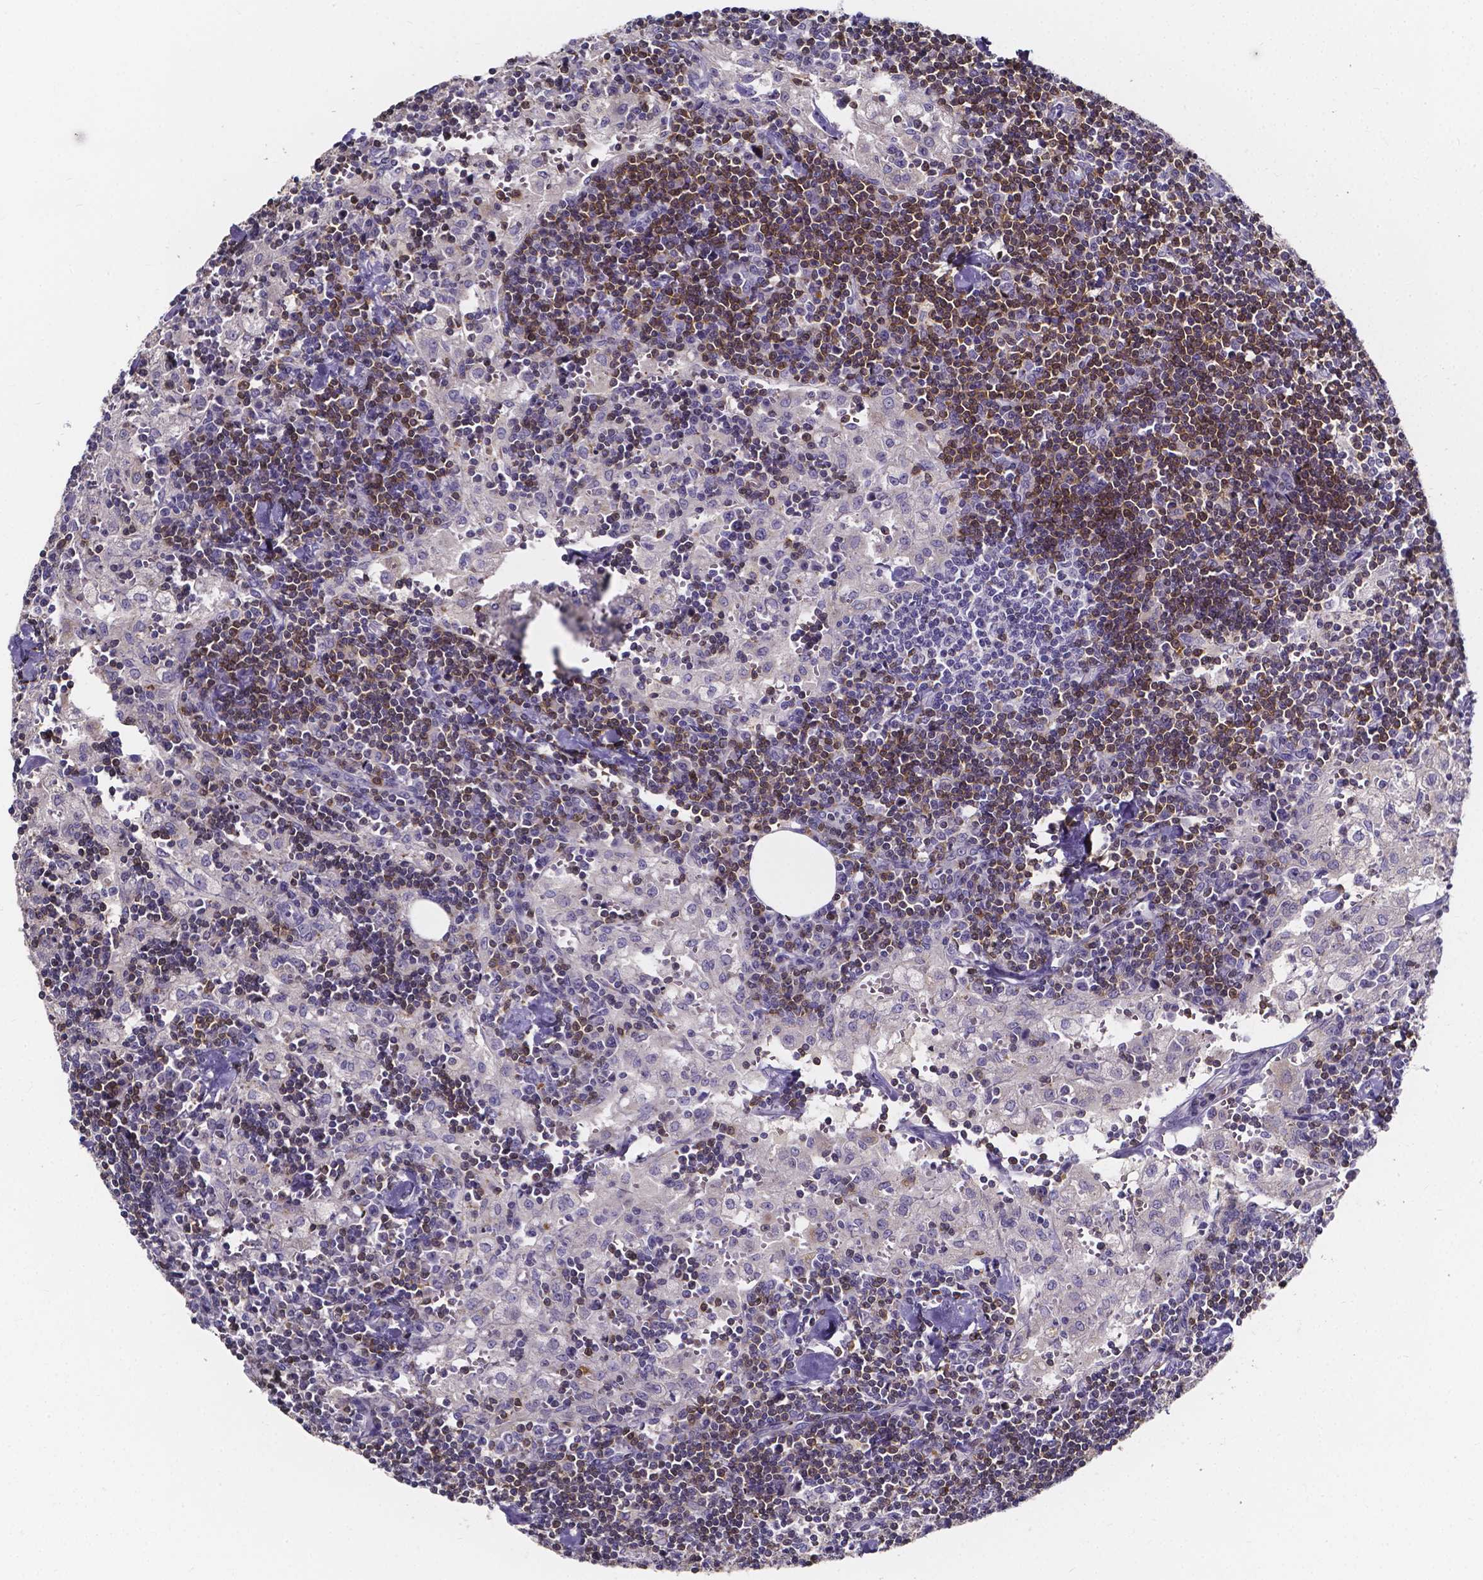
{"staining": {"intensity": "moderate", "quantity": "<25%", "location": "cytoplasmic/membranous"}, "tissue": "lymph node", "cell_type": "Germinal center cells", "image_type": "normal", "snomed": [{"axis": "morphology", "description": "Normal tissue, NOS"}, {"axis": "topography", "description": "Lymph node"}], "caption": "Moderate cytoplasmic/membranous protein positivity is present in approximately <25% of germinal center cells in lymph node.", "gene": "THEMIS", "patient": {"sex": "male", "age": 55}}